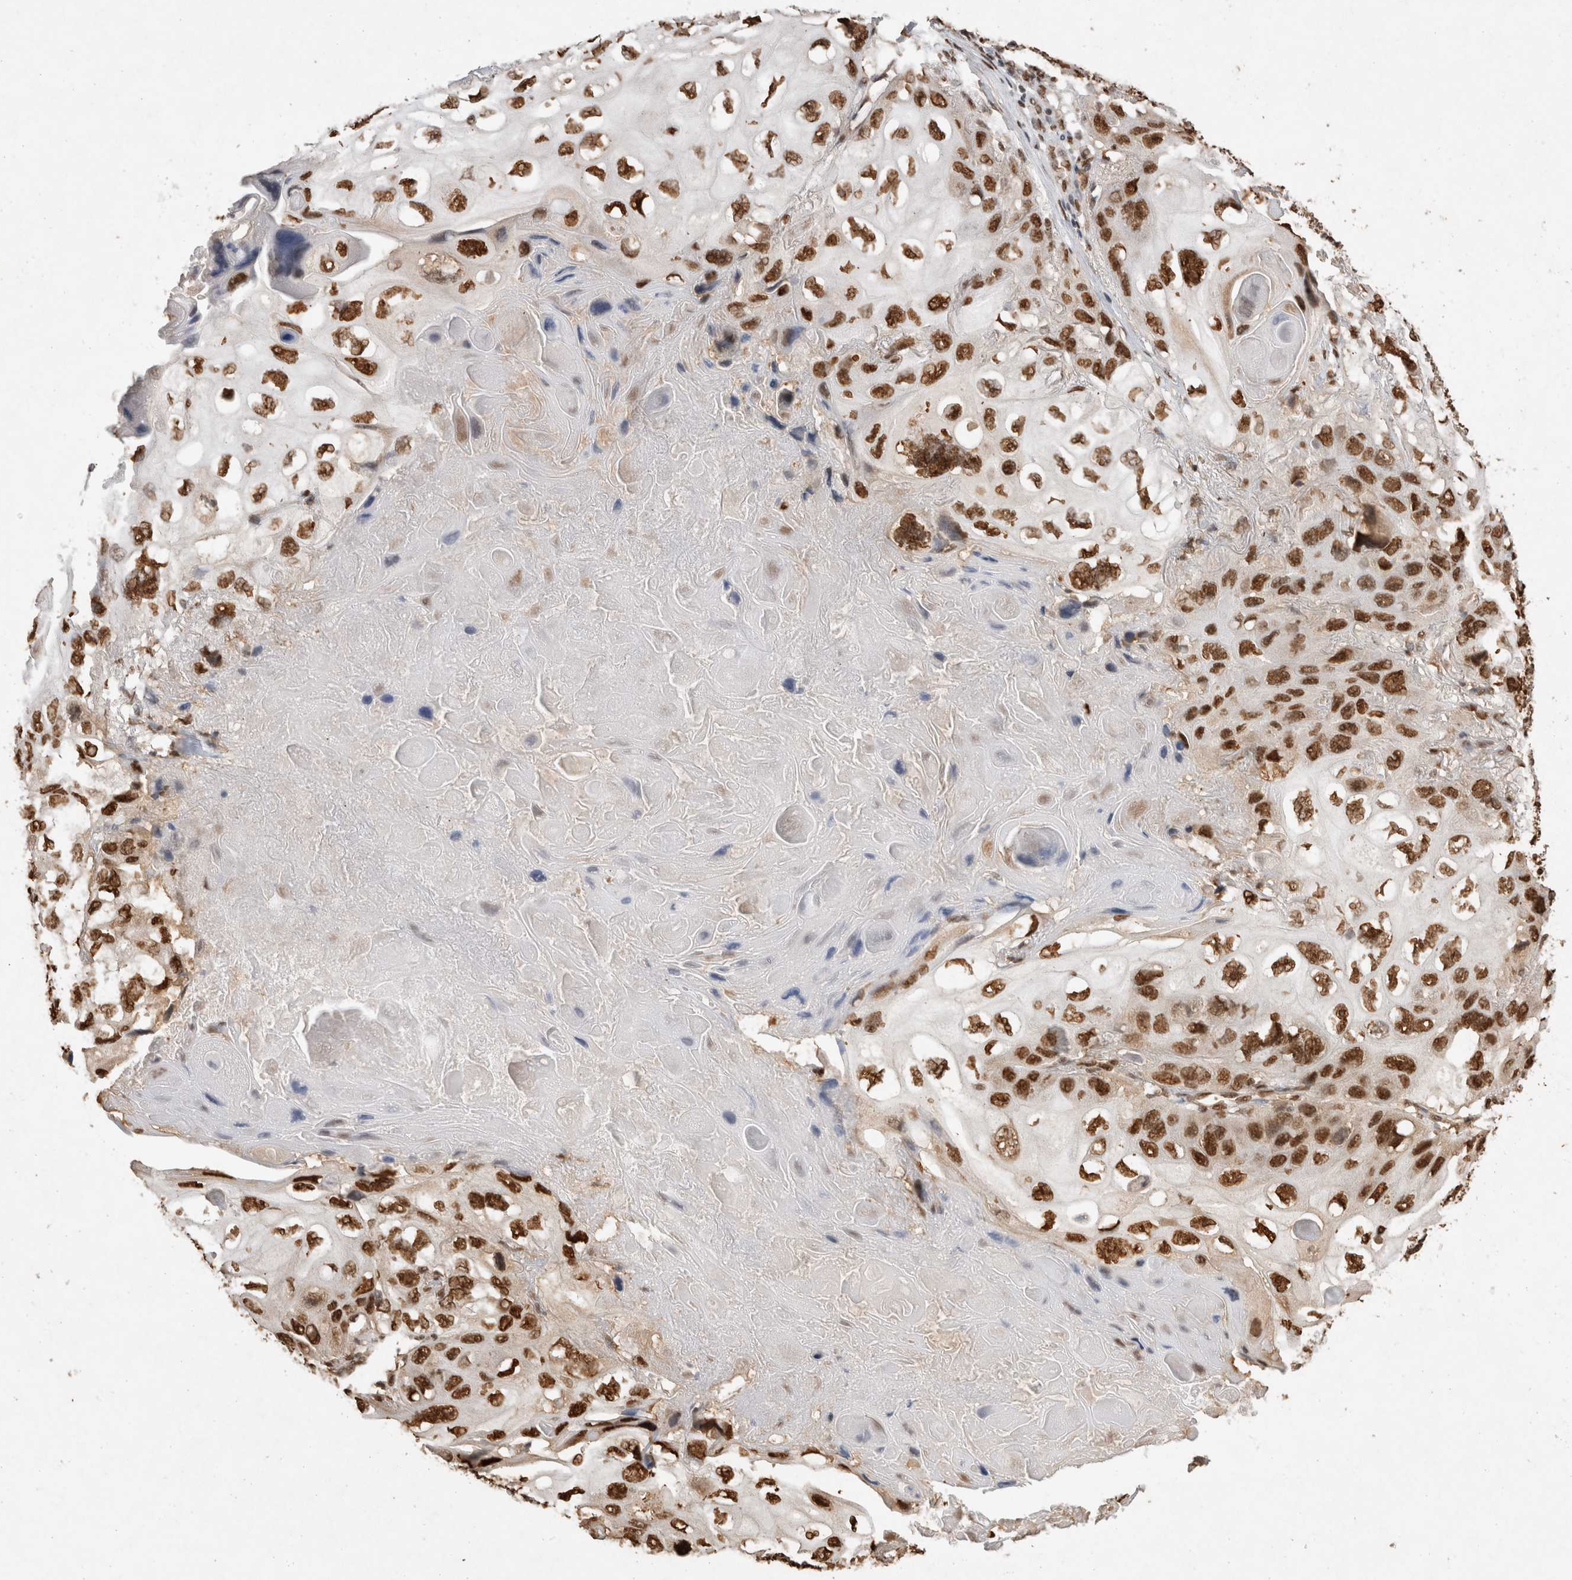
{"staining": {"intensity": "strong", "quantity": ">75%", "location": "nuclear"}, "tissue": "lung cancer", "cell_type": "Tumor cells", "image_type": "cancer", "snomed": [{"axis": "morphology", "description": "Squamous cell carcinoma, NOS"}, {"axis": "topography", "description": "Lung"}], "caption": "A high-resolution photomicrograph shows immunohistochemistry staining of lung cancer (squamous cell carcinoma), which displays strong nuclear staining in about >75% of tumor cells. (DAB (3,3'-diaminobenzidine) IHC with brightfield microscopy, high magnification).", "gene": "HDGF", "patient": {"sex": "female", "age": 73}}